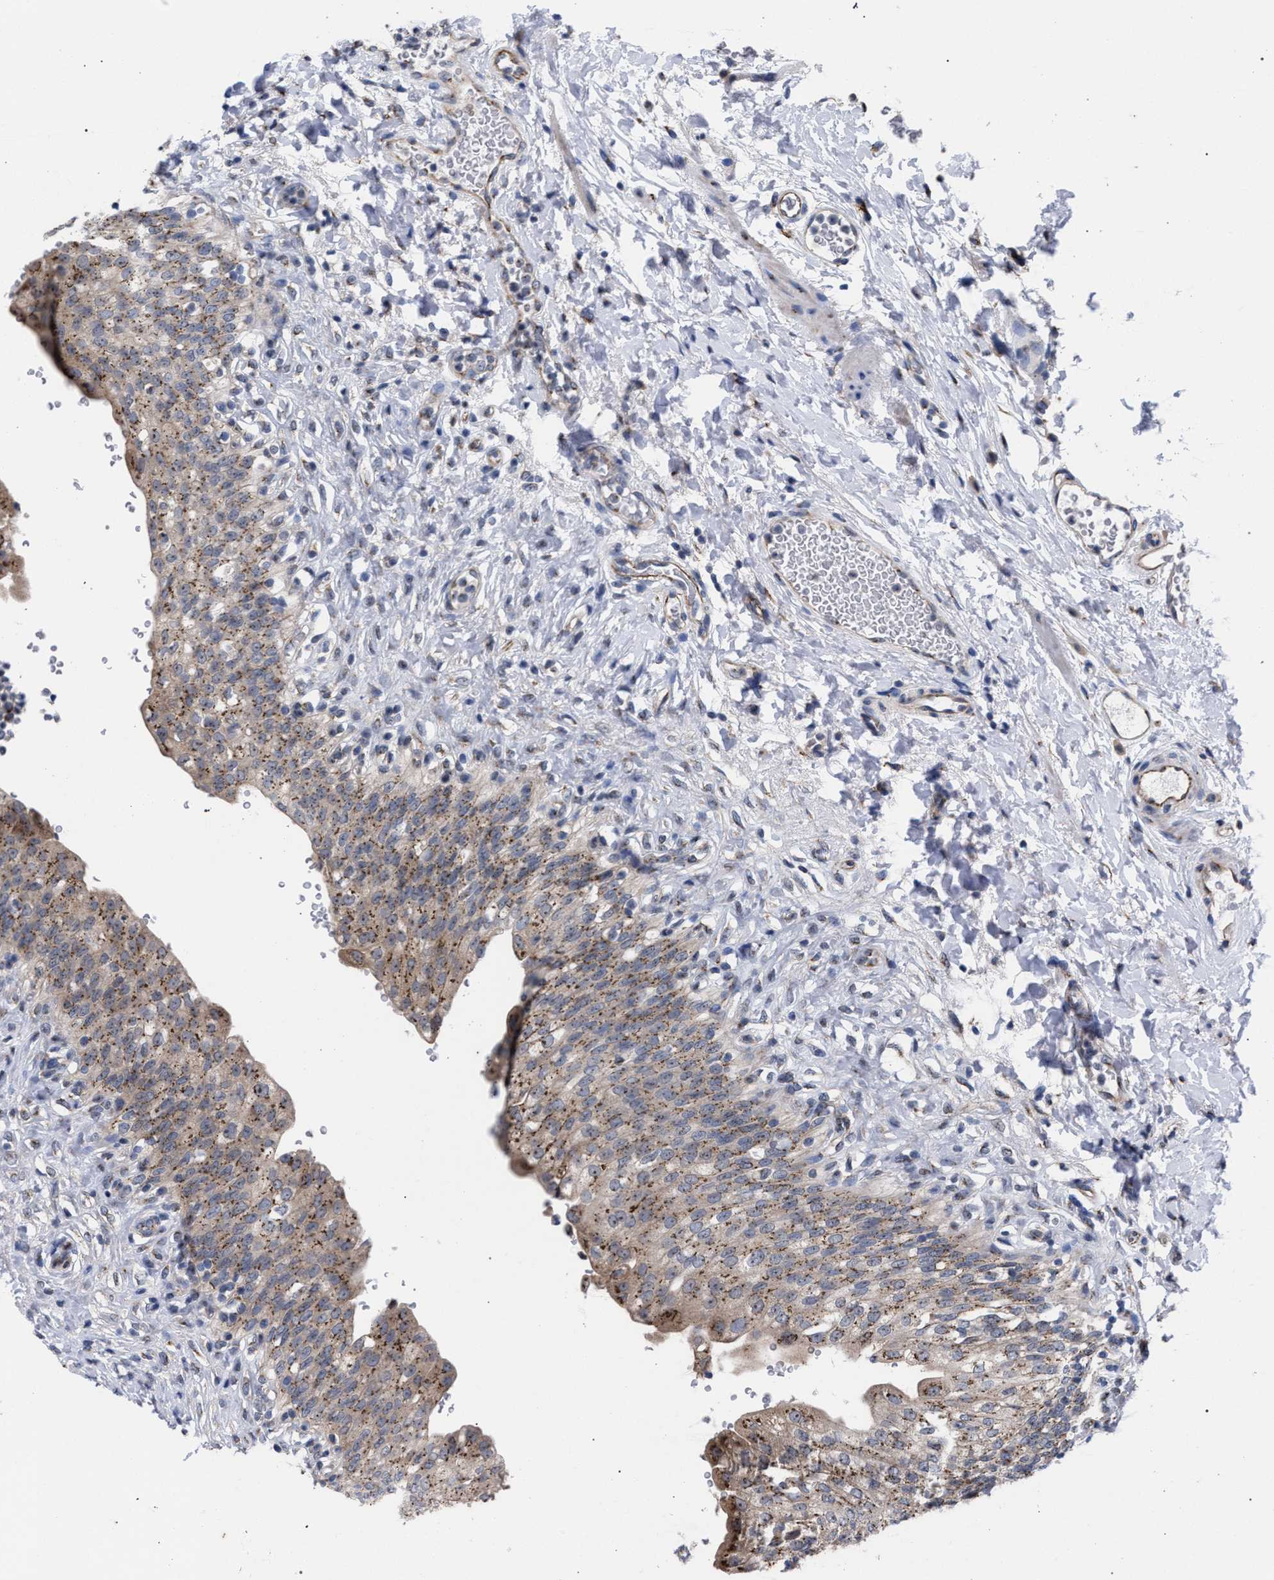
{"staining": {"intensity": "moderate", "quantity": ">75%", "location": "cytoplasmic/membranous"}, "tissue": "urinary bladder", "cell_type": "Urothelial cells", "image_type": "normal", "snomed": [{"axis": "morphology", "description": "Urothelial carcinoma, High grade"}, {"axis": "topography", "description": "Urinary bladder"}], "caption": "Moderate cytoplasmic/membranous positivity for a protein is seen in about >75% of urothelial cells of normal urinary bladder using IHC.", "gene": "GOLGA2", "patient": {"sex": "male", "age": 46}}